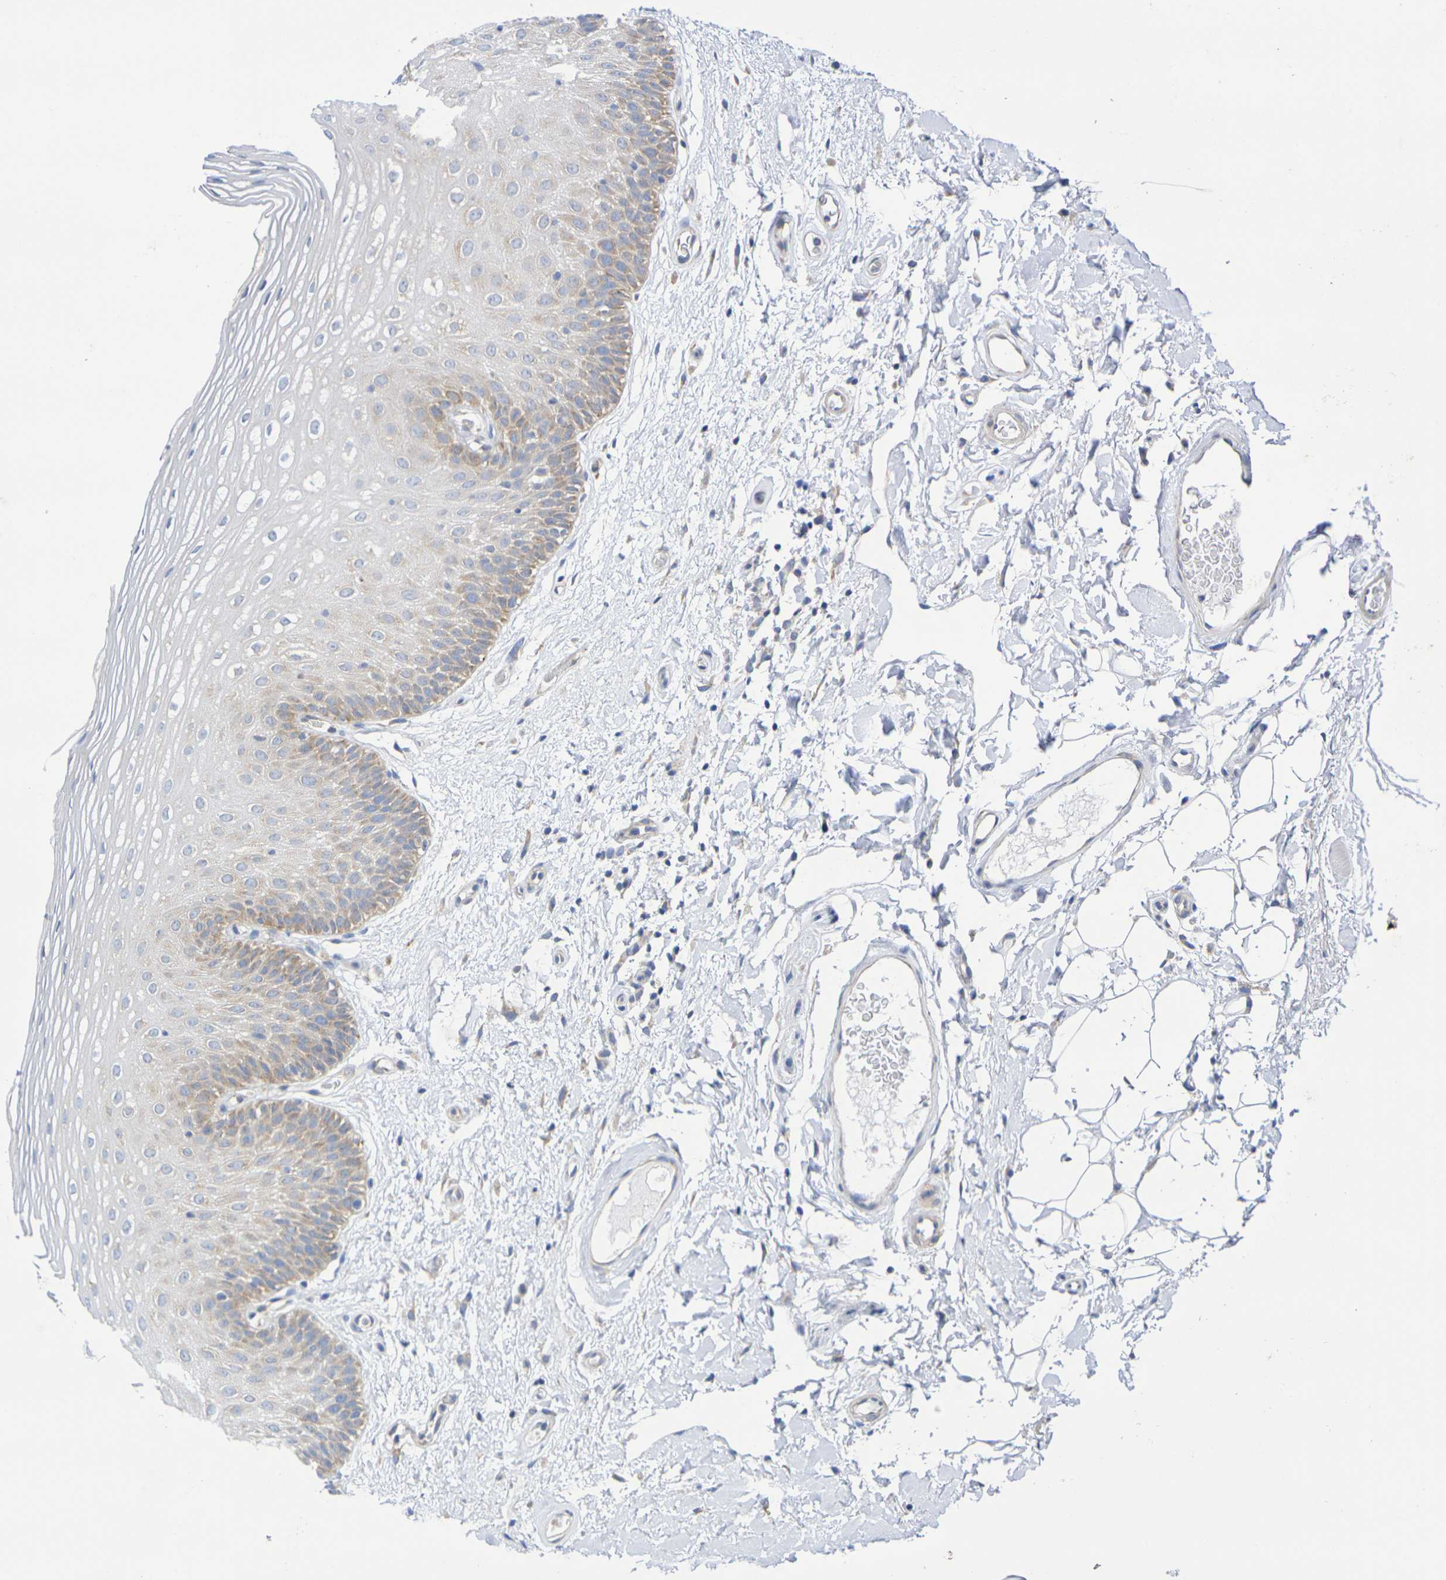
{"staining": {"intensity": "weak", "quantity": "25%-75%", "location": "cytoplasmic/membranous"}, "tissue": "oral mucosa", "cell_type": "Squamous epithelial cells", "image_type": "normal", "snomed": [{"axis": "morphology", "description": "Normal tissue, NOS"}, {"axis": "morphology", "description": "Squamous cell carcinoma, NOS"}, {"axis": "topography", "description": "Skeletal muscle"}, {"axis": "topography", "description": "Oral tissue"}], "caption": "Squamous epithelial cells reveal low levels of weak cytoplasmic/membranous staining in approximately 25%-75% of cells in normal human oral mucosa. (IHC, brightfield microscopy, high magnification).", "gene": "TMCC3", "patient": {"sex": "male", "age": 71}}